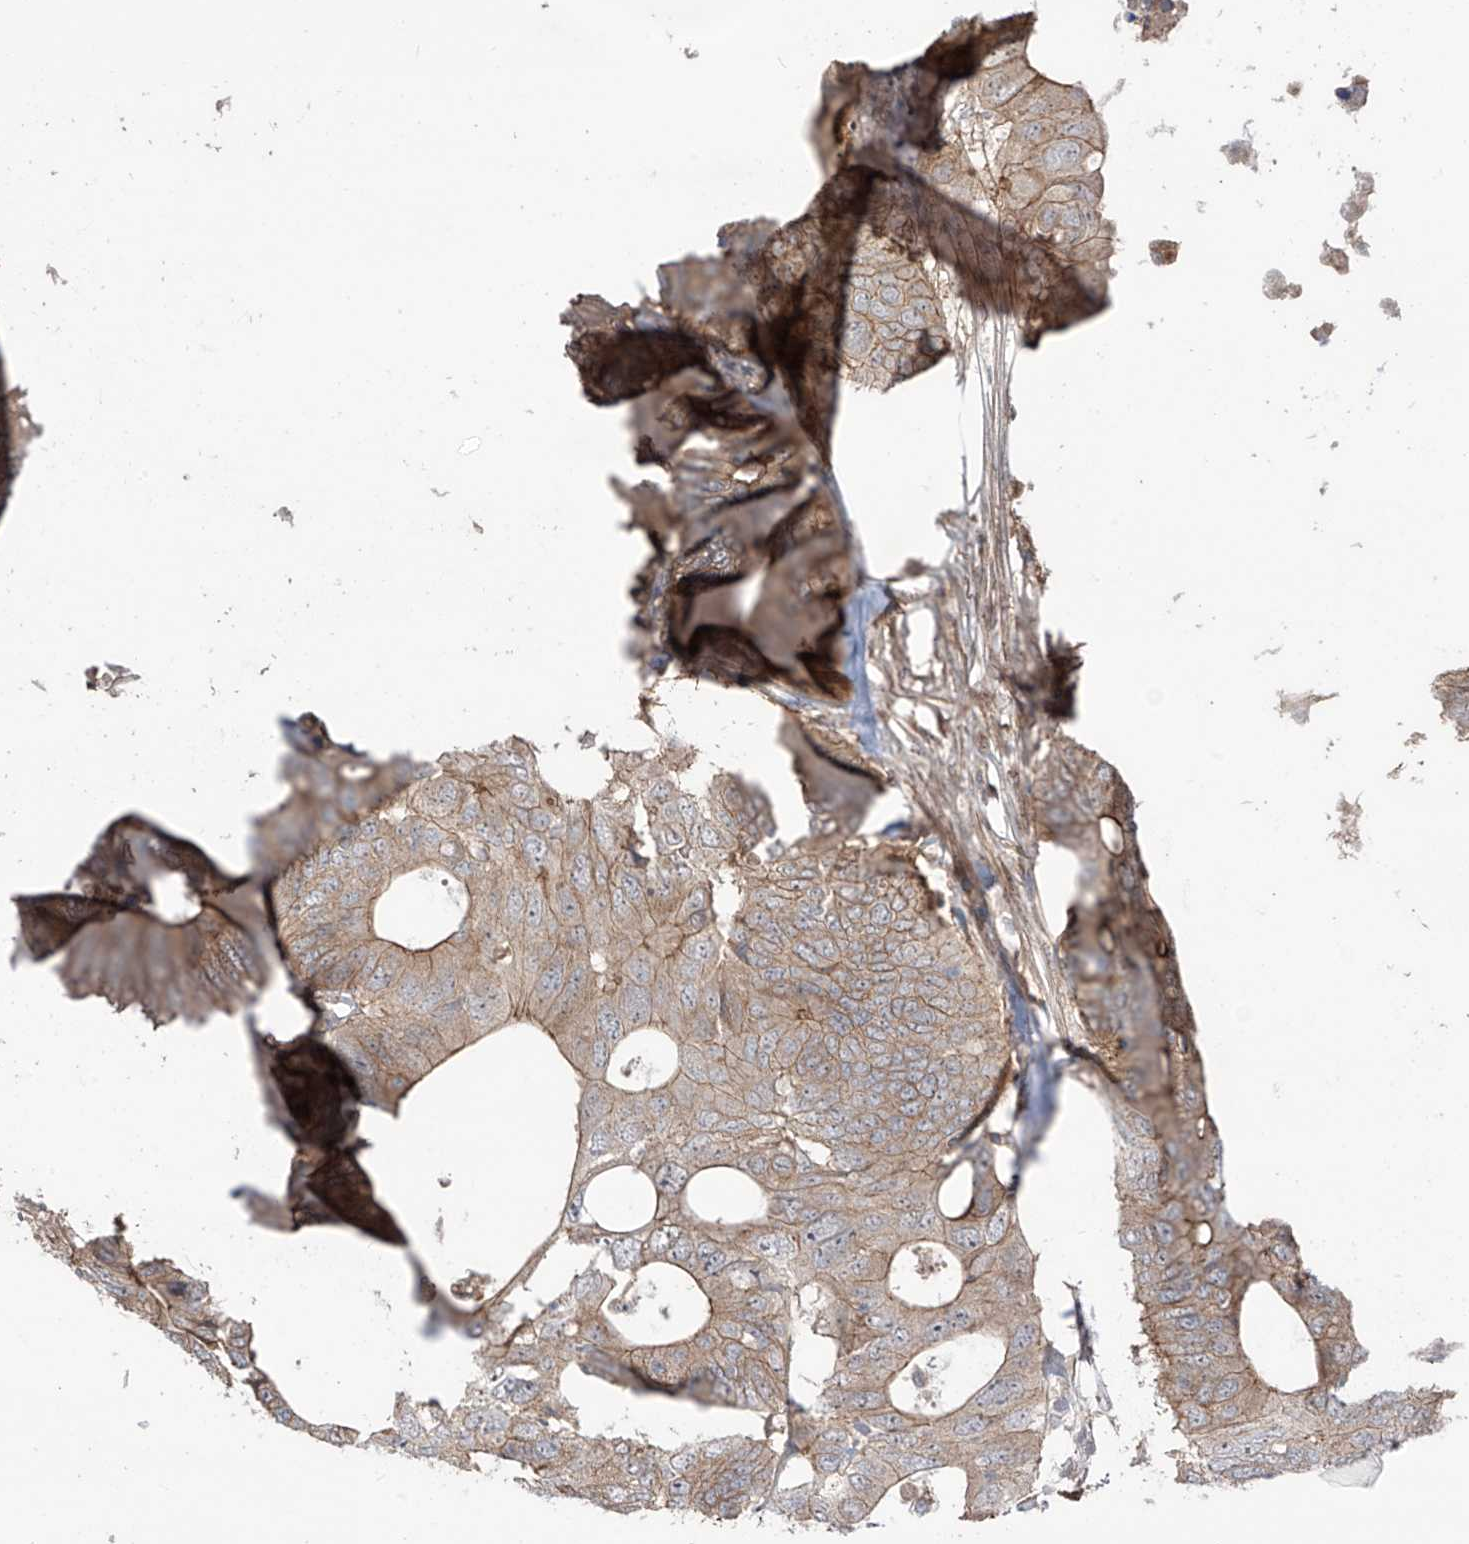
{"staining": {"intensity": "moderate", "quantity": "25%-75%", "location": "cytoplasmic/membranous"}, "tissue": "colorectal cancer", "cell_type": "Tumor cells", "image_type": "cancer", "snomed": [{"axis": "morphology", "description": "Adenocarcinoma, NOS"}, {"axis": "topography", "description": "Colon"}], "caption": "The photomicrograph displays staining of adenocarcinoma (colorectal), revealing moderate cytoplasmic/membranous protein staining (brown color) within tumor cells.", "gene": "LRRC74A", "patient": {"sex": "male", "age": 71}}